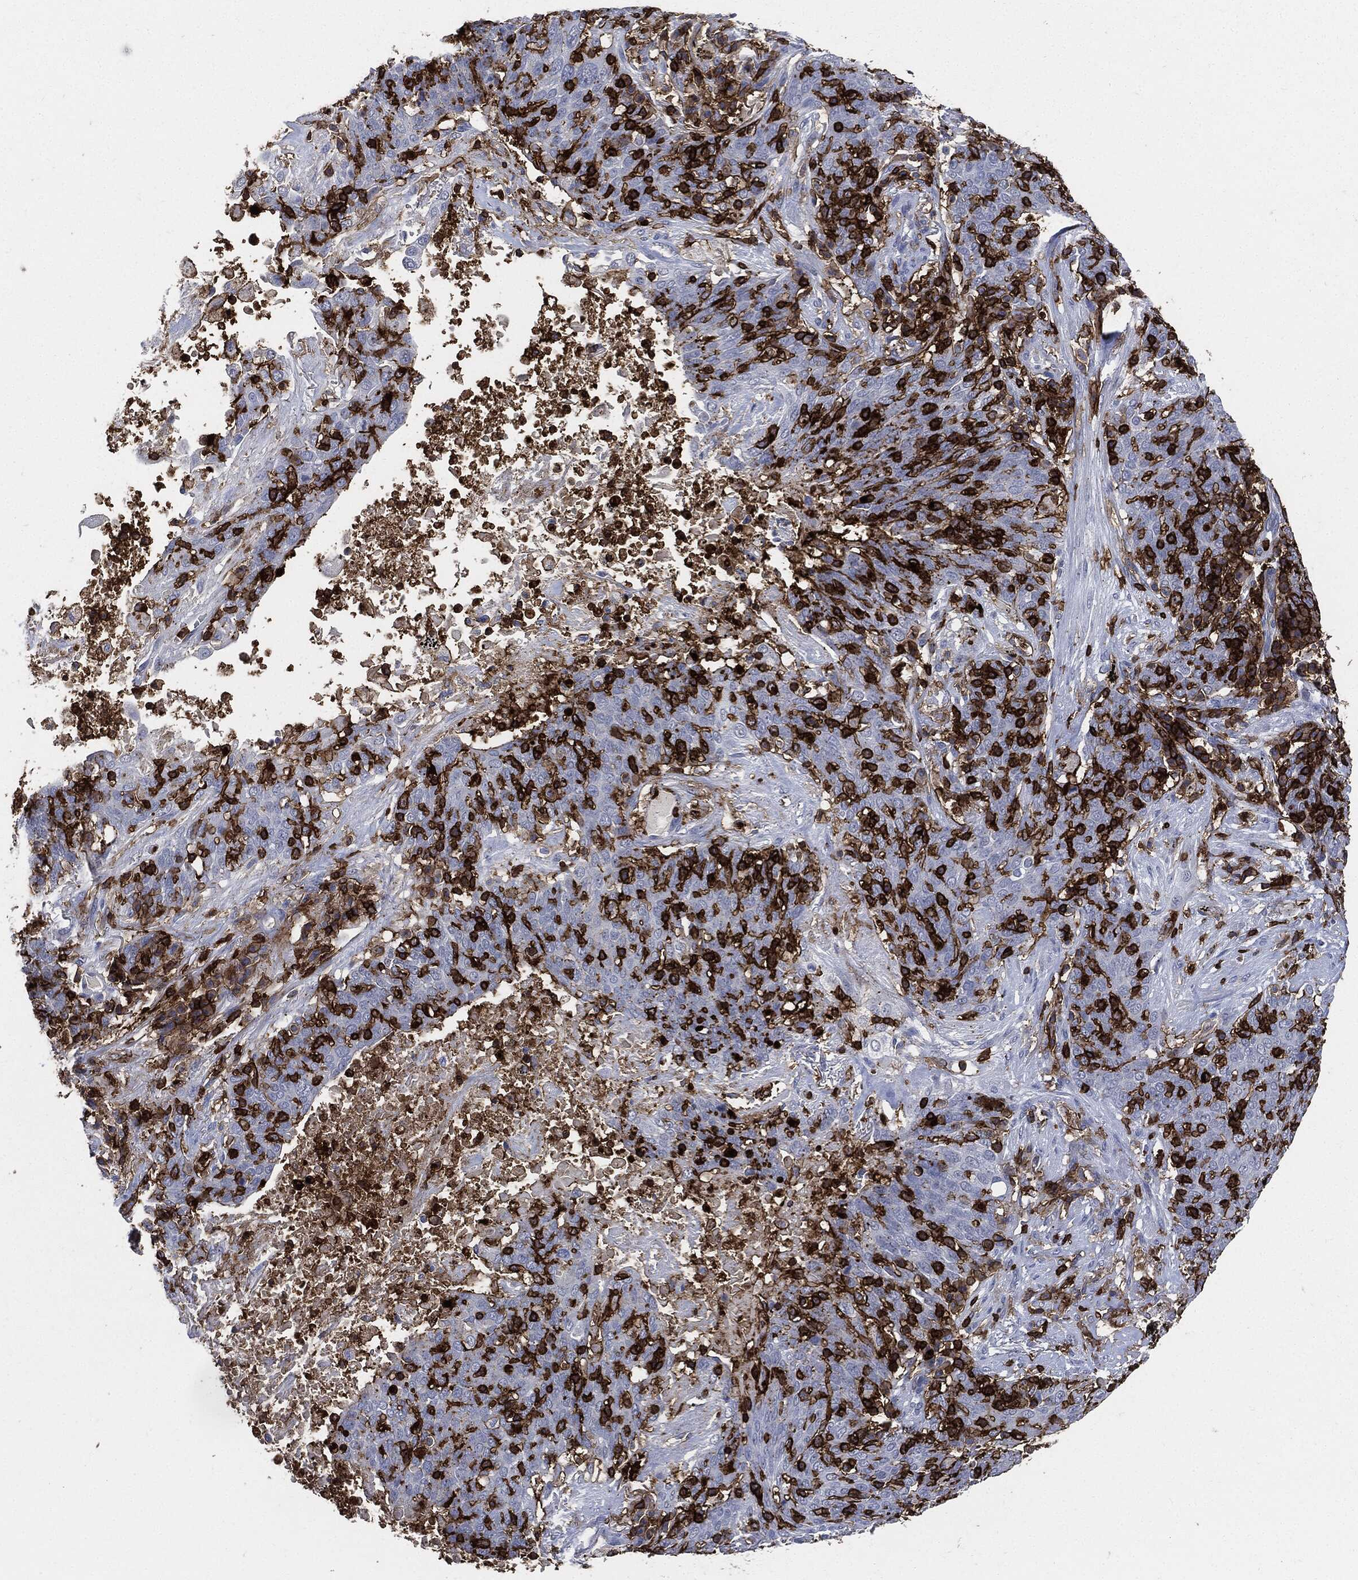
{"staining": {"intensity": "negative", "quantity": "none", "location": "none"}, "tissue": "lung cancer", "cell_type": "Tumor cells", "image_type": "cancer", "snomed": [{"axis": "morphology", "description": "Squamous cell carcinoma, NOS"}, {"axis": "topography", "description": "Lung"}], "caption": "There is no significant expression in tumor cells of lung cancer (squamous cell carcinoma). (DAB (3,3'-diaminobenzidine) immunohistochemistry (IHC) visualized using brightfield microscopy, high magnification).", "gene": "PTPRC", "patient": {"sex": "male", "age": 82}}